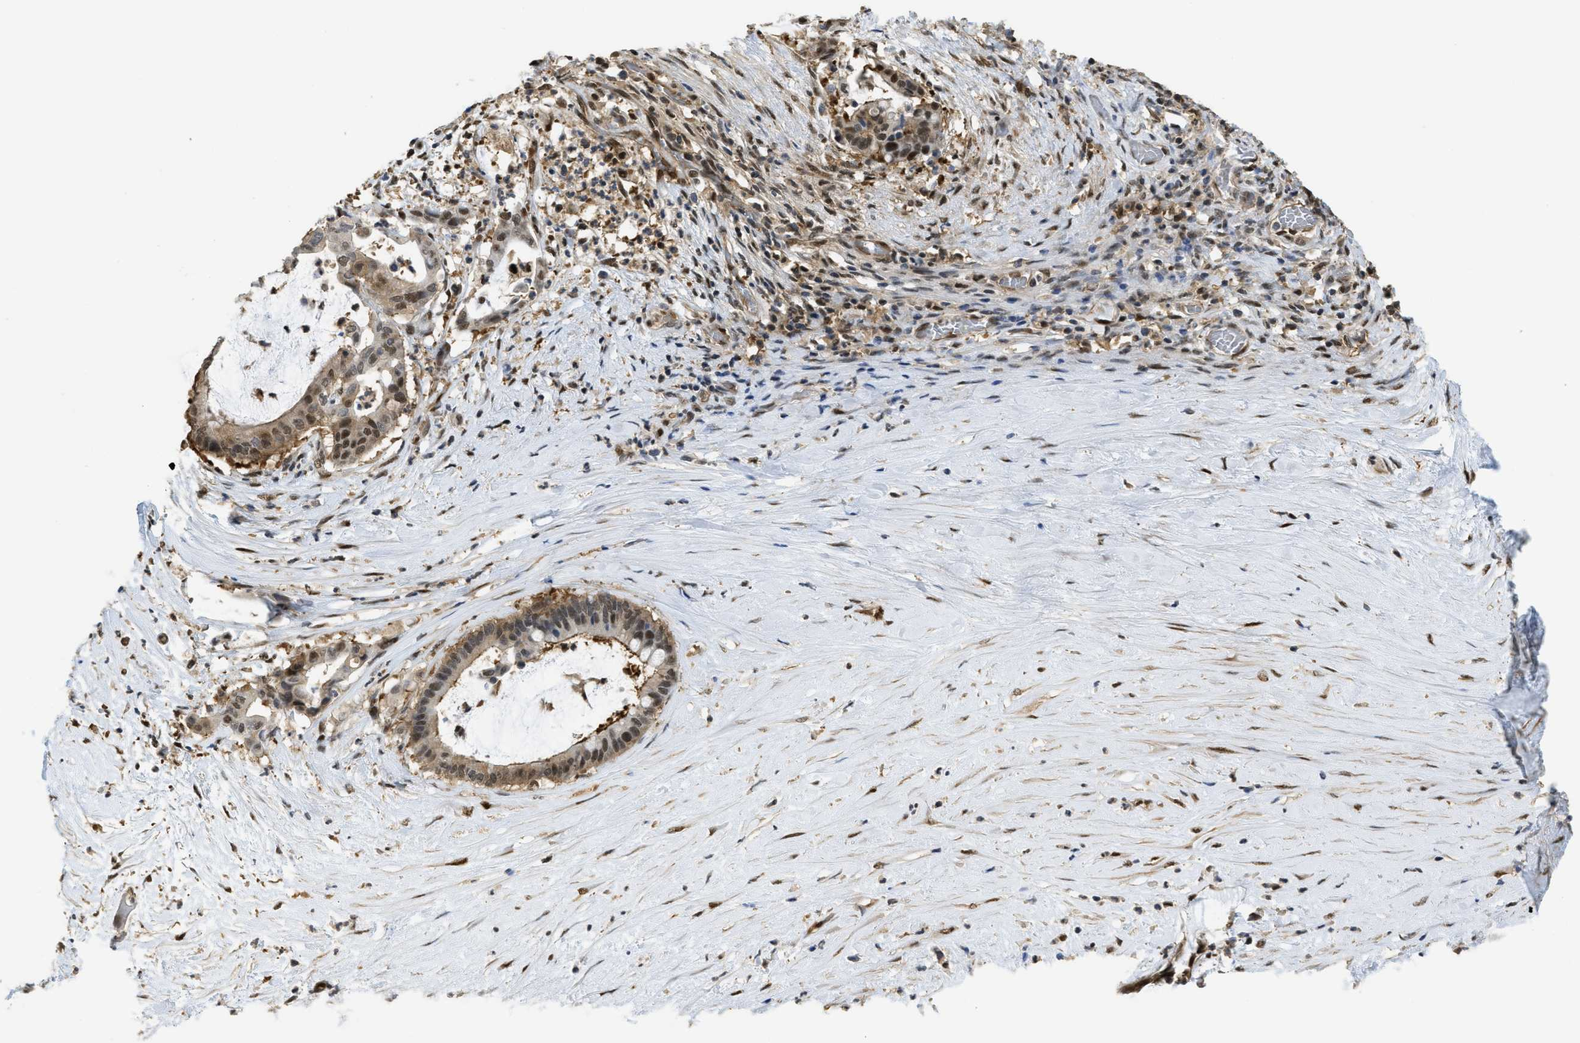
{"staining": {"intensity": "moderate", "quantity": ">75%", "location": "cytoplasmic/membranous,nuclear"}, "tissue": "pancreatic cancer", "cell_type": "Tumor cells", "image_type": "cancer", "snomed": [{"axis": "morphology", "description": "Adenocarcinoma, NOS"}, {"axis": "topography", "description": "Pancreas"}], "caption": "Protein staining by immunohistochemistry (IHC) demonstrates moderate cytoplasmic/membranous and nuclear expression in about >75% of tumor cells in pancreatic cancer (adenocarcinoma).", "gene": "PSMC5", "patient": {"sex": "male", "age": 41}}